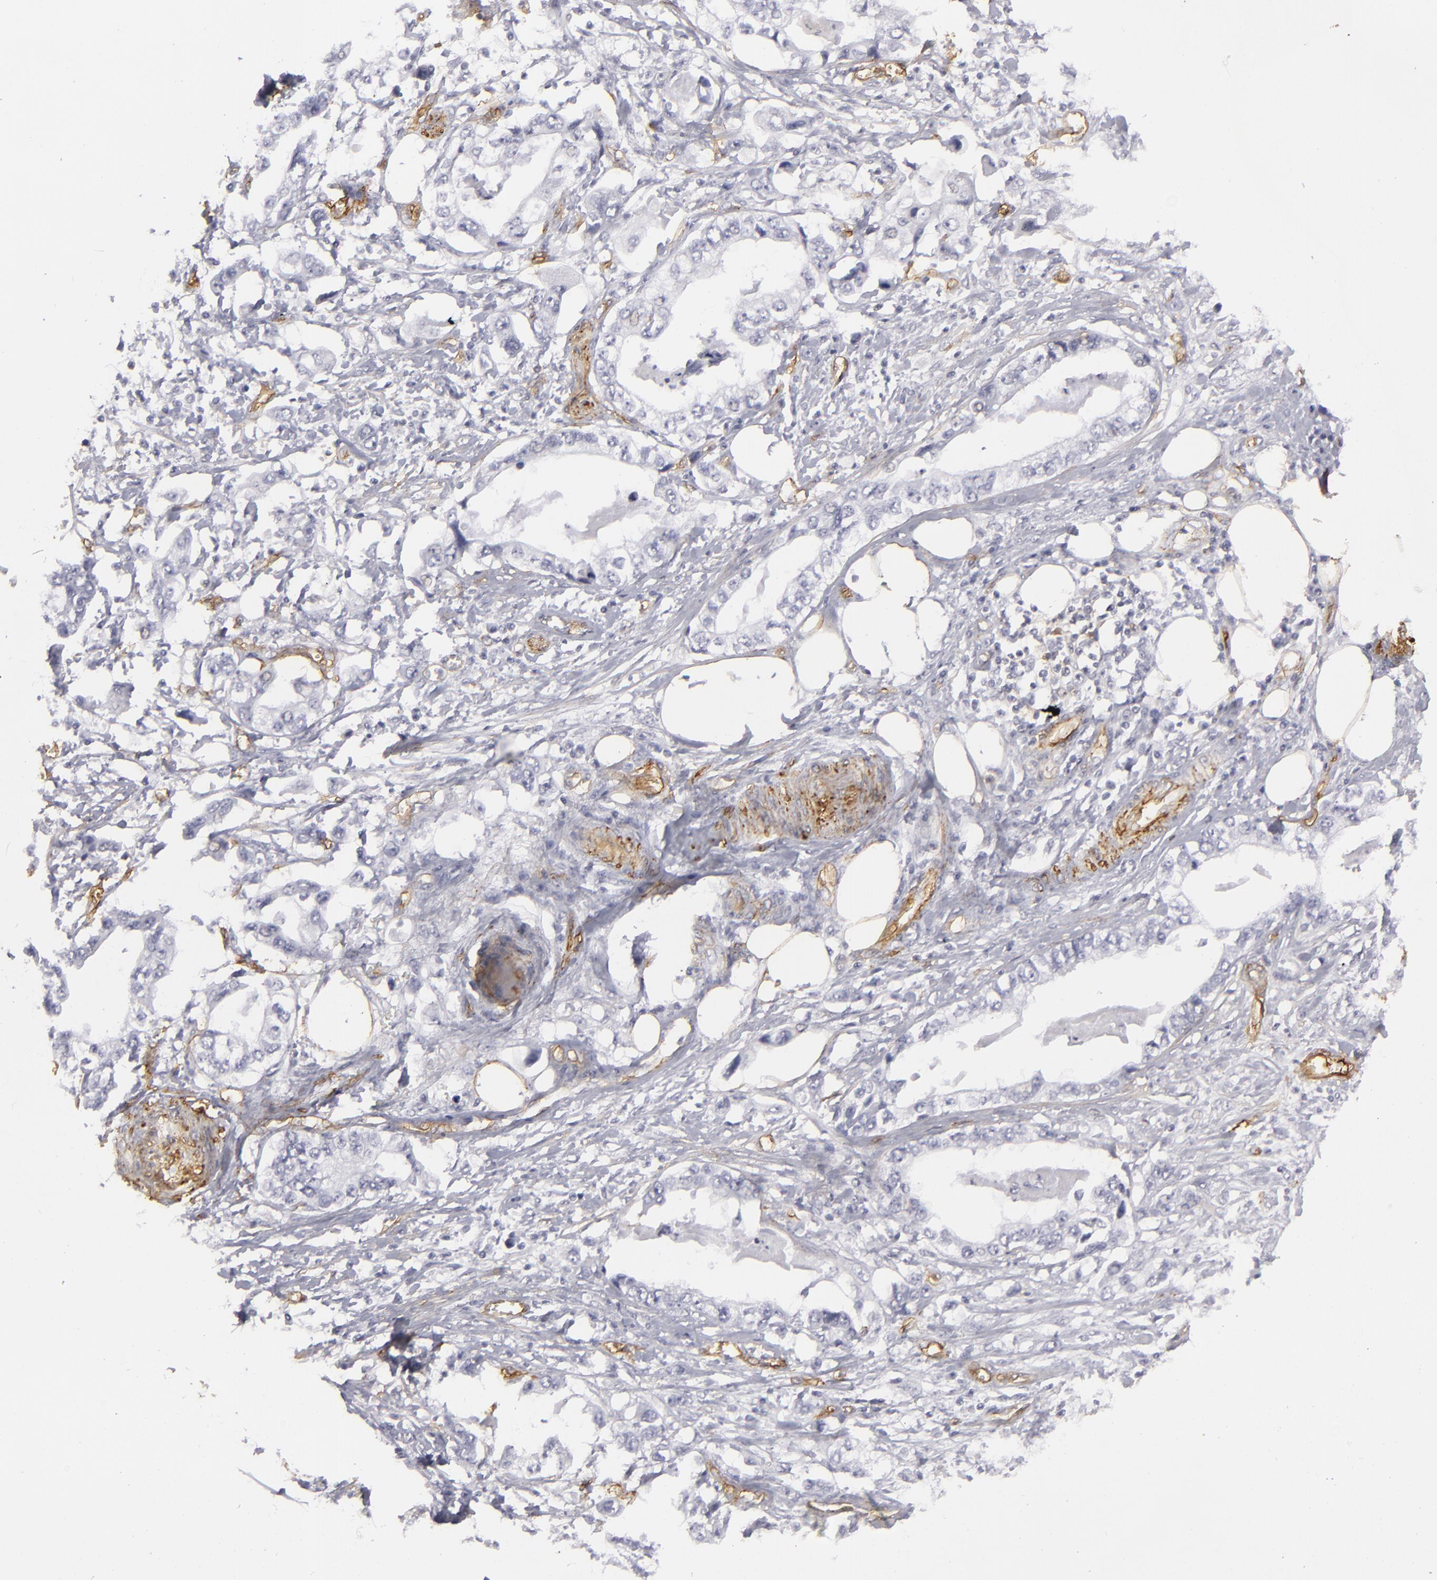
{"staining": {"intensity": "negative", "quantity": "none", "location": "none"}, "tissue": "stomach cancer", "cell_type": "Tumor cells", "image_type": "cancer", "snomed": [{"axis": "morphology", "description": "Adenocarcinoma, NOS"}, {"axis": "topography", "description": "Pancreas"}, {"axis": "topography", "description": "Stomach, upper"}], "caption": "Tumor cells show no significant positivity in stomach cancer.", "gene": "MCAM", "patient": {"sex": "male", "age": 77}}